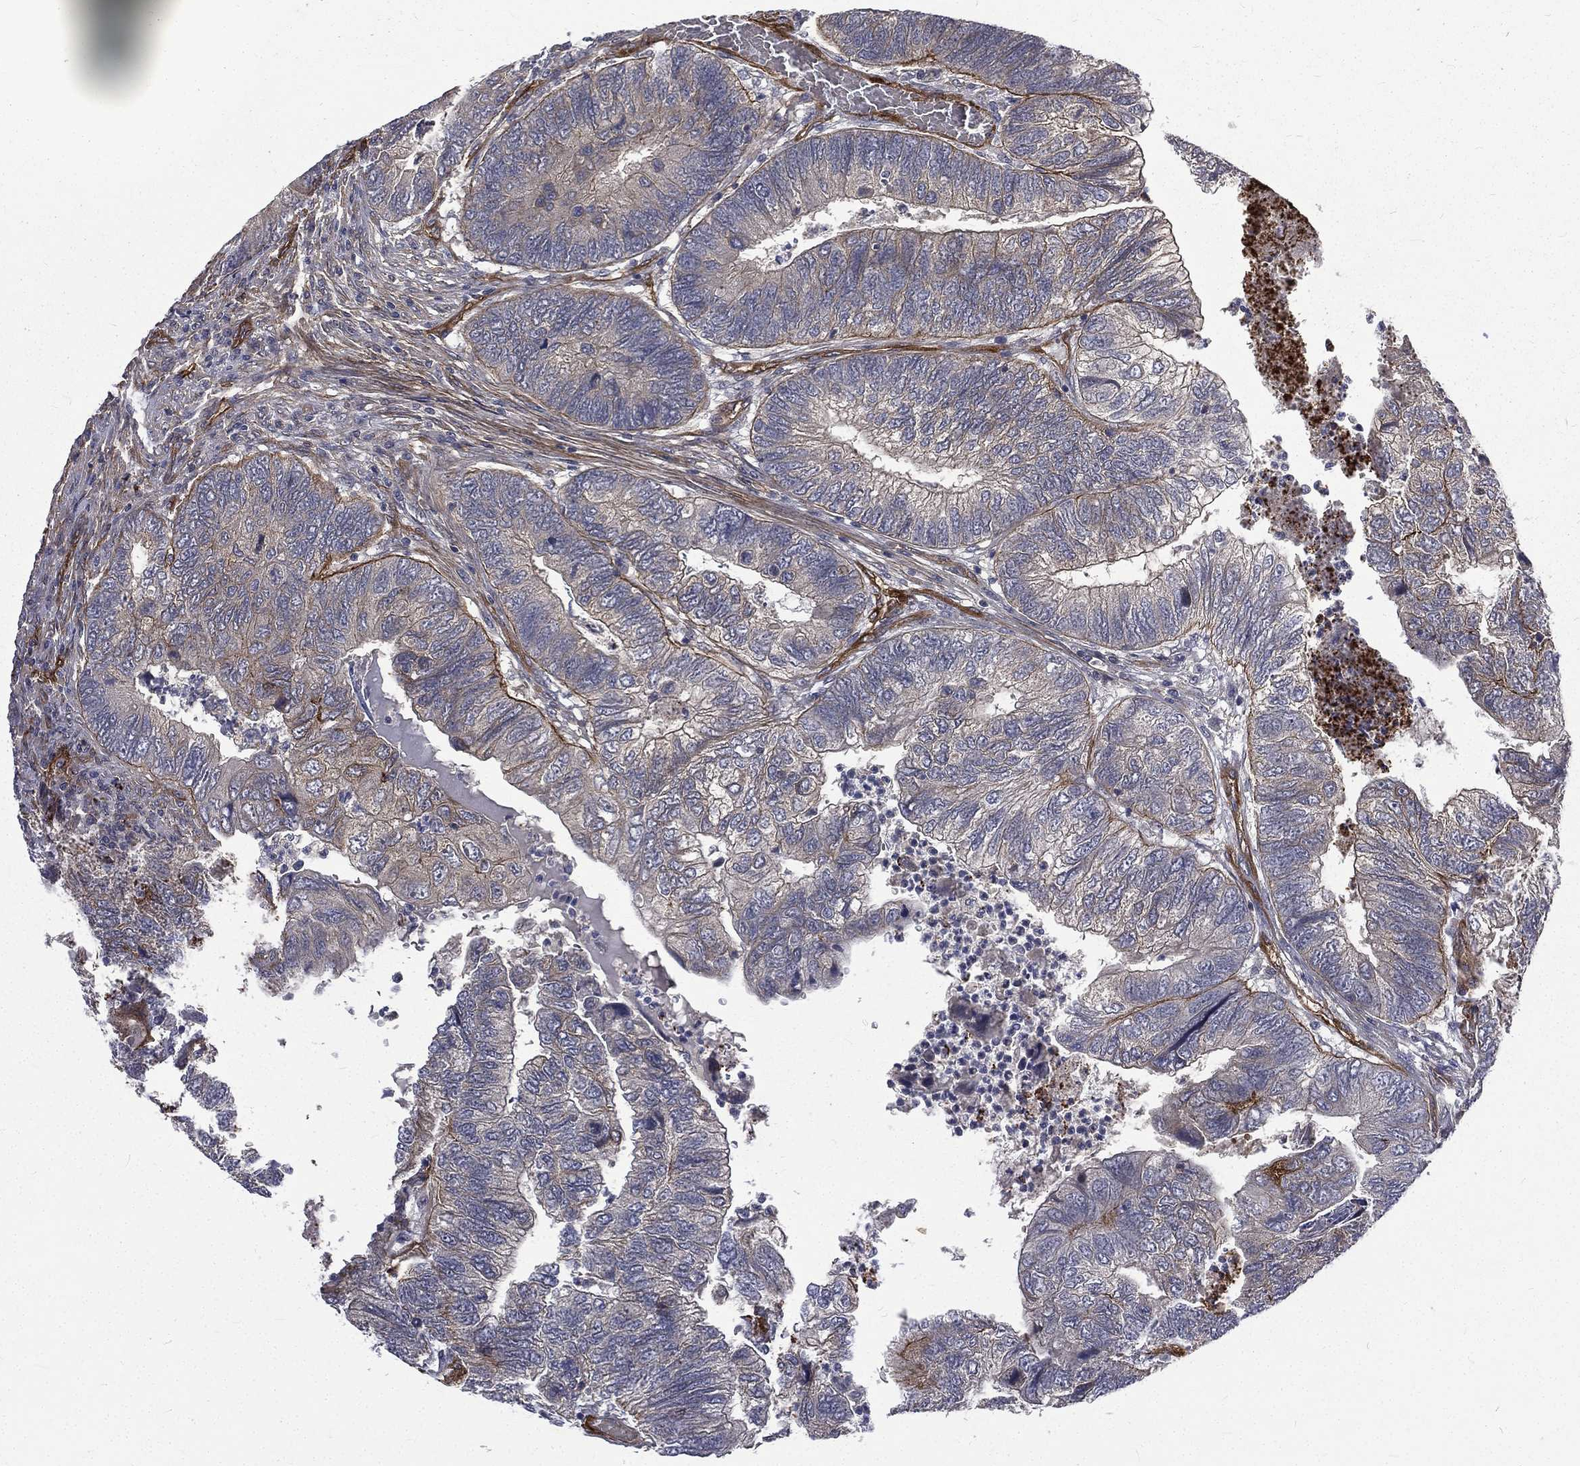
{"staining": {"intensity": "weak", "quantity": "<25%", "location": "cytoplasmic/membranous"}, "tissue": "colorectal cancer", "cell_type": "Tumor cells", "image_type": "cancer", "snomed": [{"axis": "morphology", "description": "Adenocarcinoma, NOS"}, {"axis": "topography", "description": "Colon"}], "caption": "Immunohistochemical staining of human adenocarcinoma (colorectal) demonstrates no significant staining in tumor cells. (DAB (3,3'-diaminobenzidine) immunohistochemistry visualized using brightfield microscopy, high magnification).", "gene": "PPFIBP1", "patient": {"sex": "female", "age": 67}}